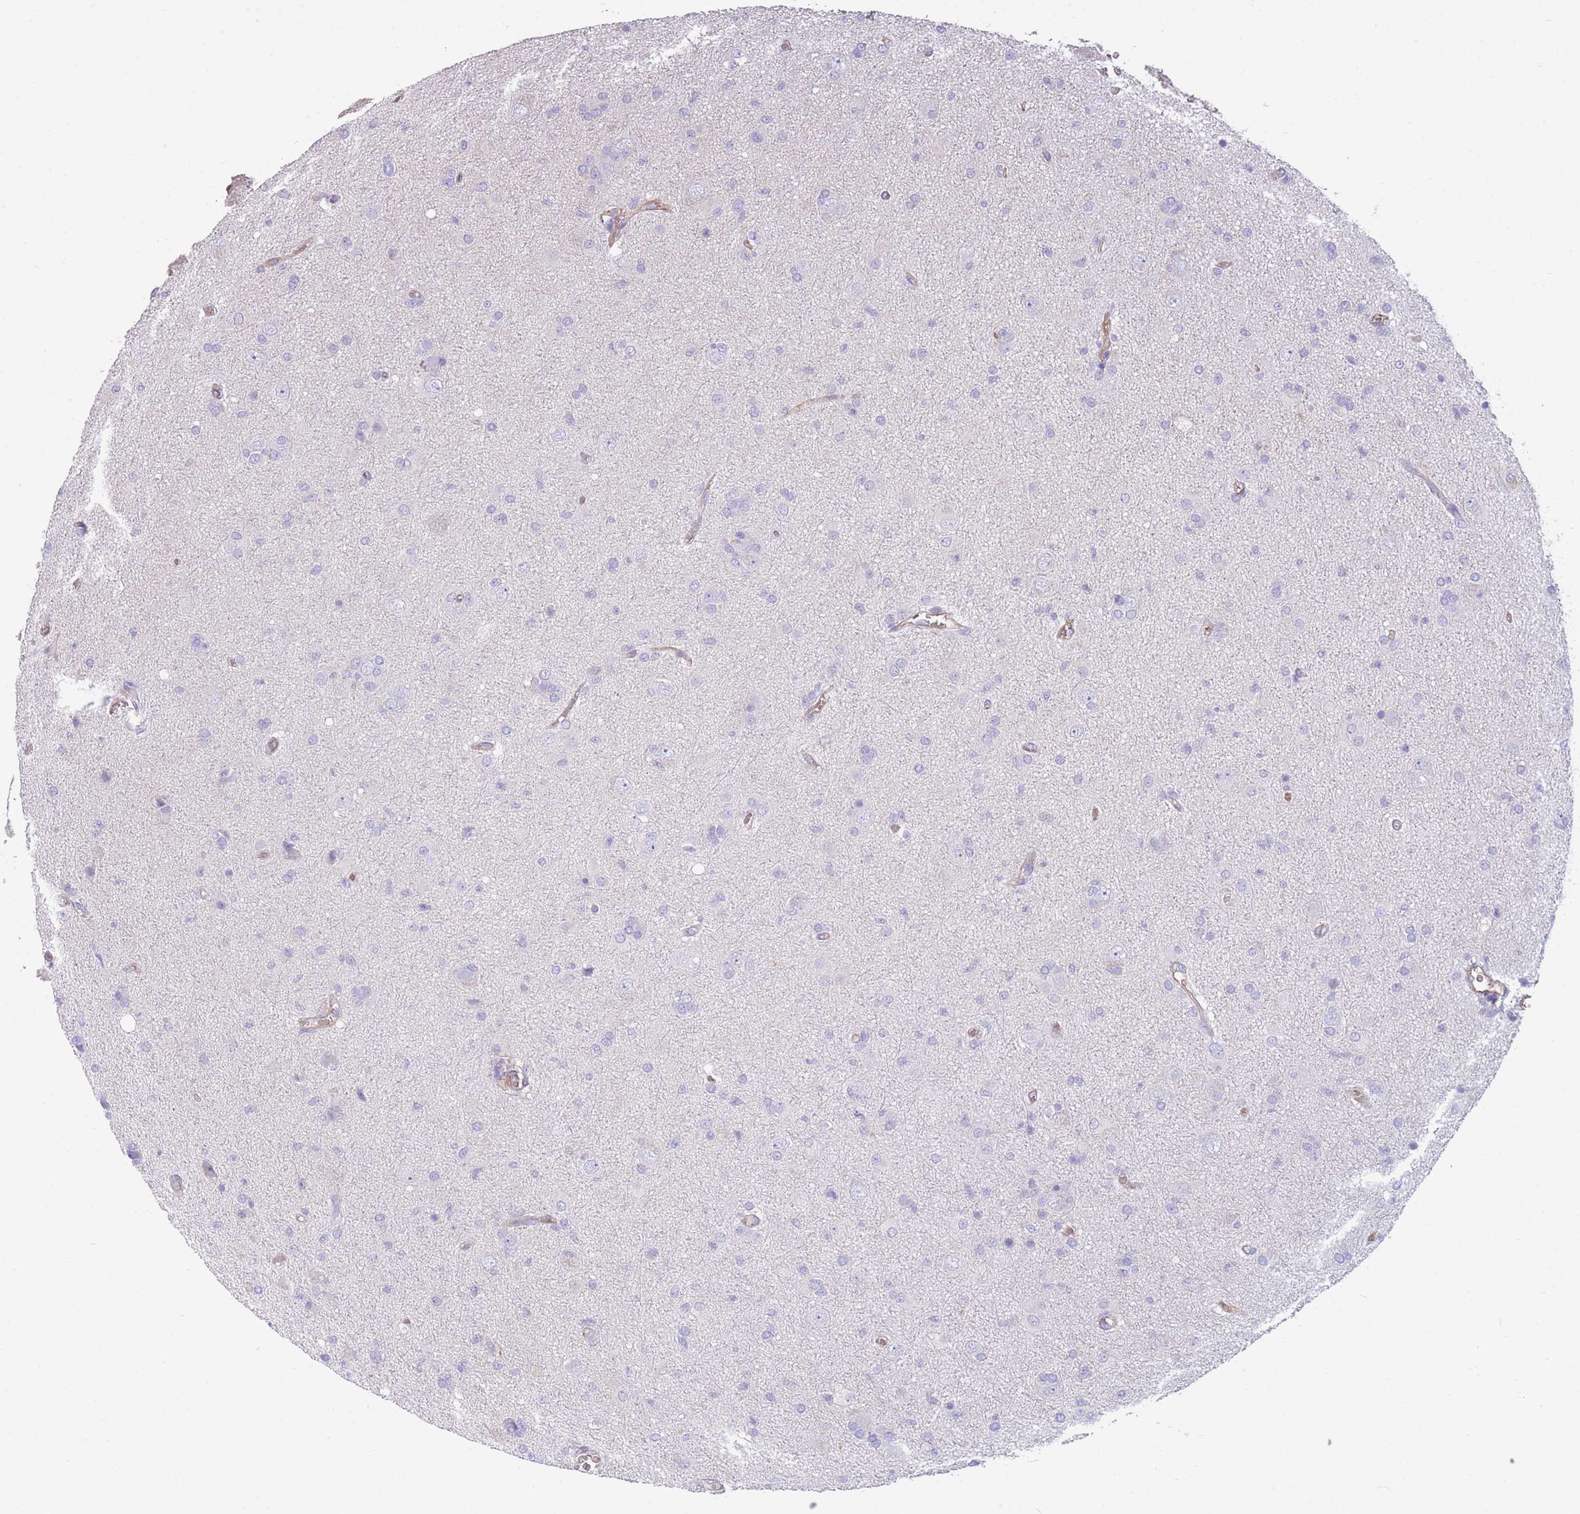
{"staining": {"intensity": "negative", "quantity": "none", "location": "none"}, "tissue": "glioma", "cell_type": "Tumor cells", "image_type": "cancer", "snomed": [{"axis": "morphology", "description": "Glioma, malignant, High grade"}, {"axis": "topography", "description": "Brain"}], "caption": "Tumor cells are negative for protein expression in human glioma.", "gene": "ANKRD53", "patient": {"sex": "female", "age": 57}}